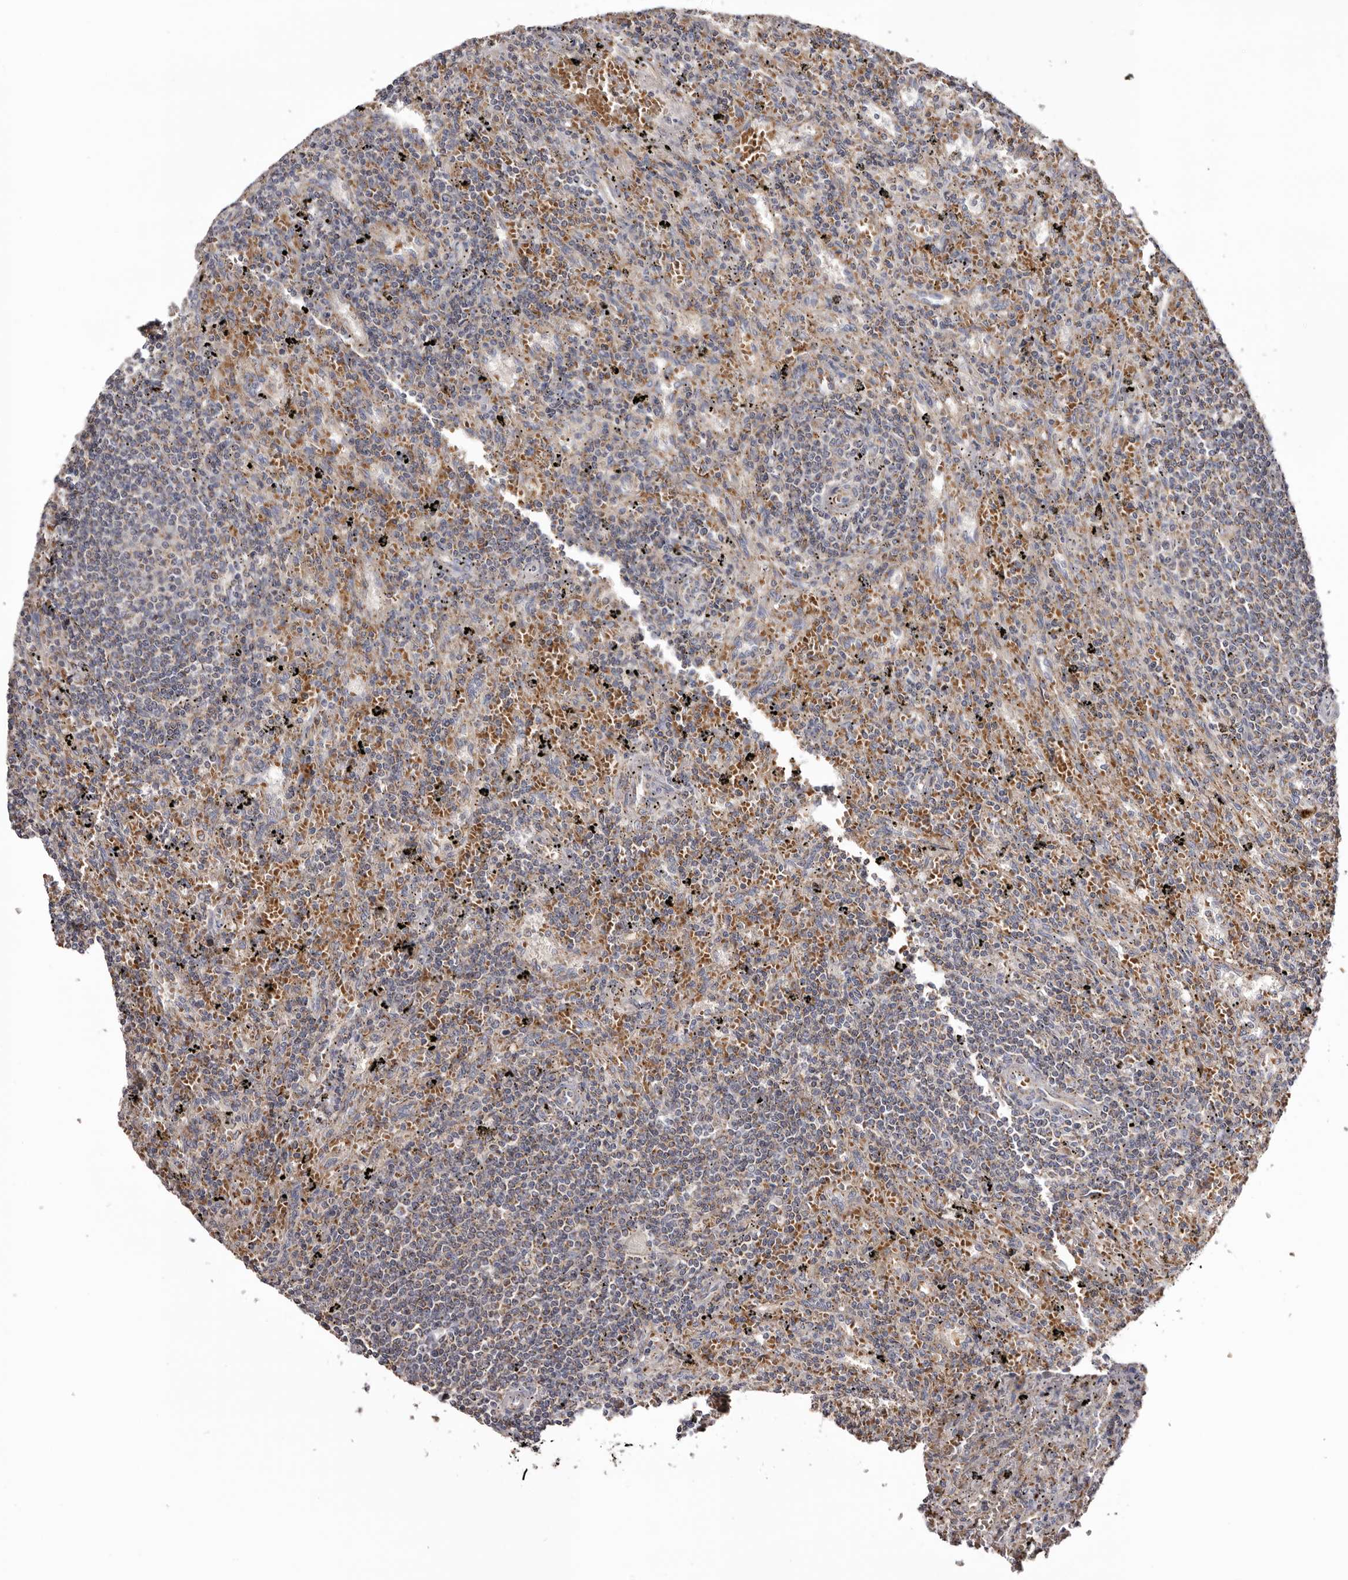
{"staining": {"intensity": "weak", "quantity": "25%-75%", "location": "cytoplasmic/membranous"}, "tissue": "lymphoma", "cell_type": "Tumor cells", "image_type": "cancer", "snomed": [{"axis": "morphology", "description": "Malignant lymphoma, non-Hodgkin's type, Low grade"}, {"axis": "topography", "description": "Spleen"}], "caption": "This photomicrograph displays IHC staining of human lymphoma, with low weak cytoplasmic/membranous positivity in approximately 25%-75% of tumor cells.", "gene": "MECR", "patient": {"sex": "male", "age": 76}}